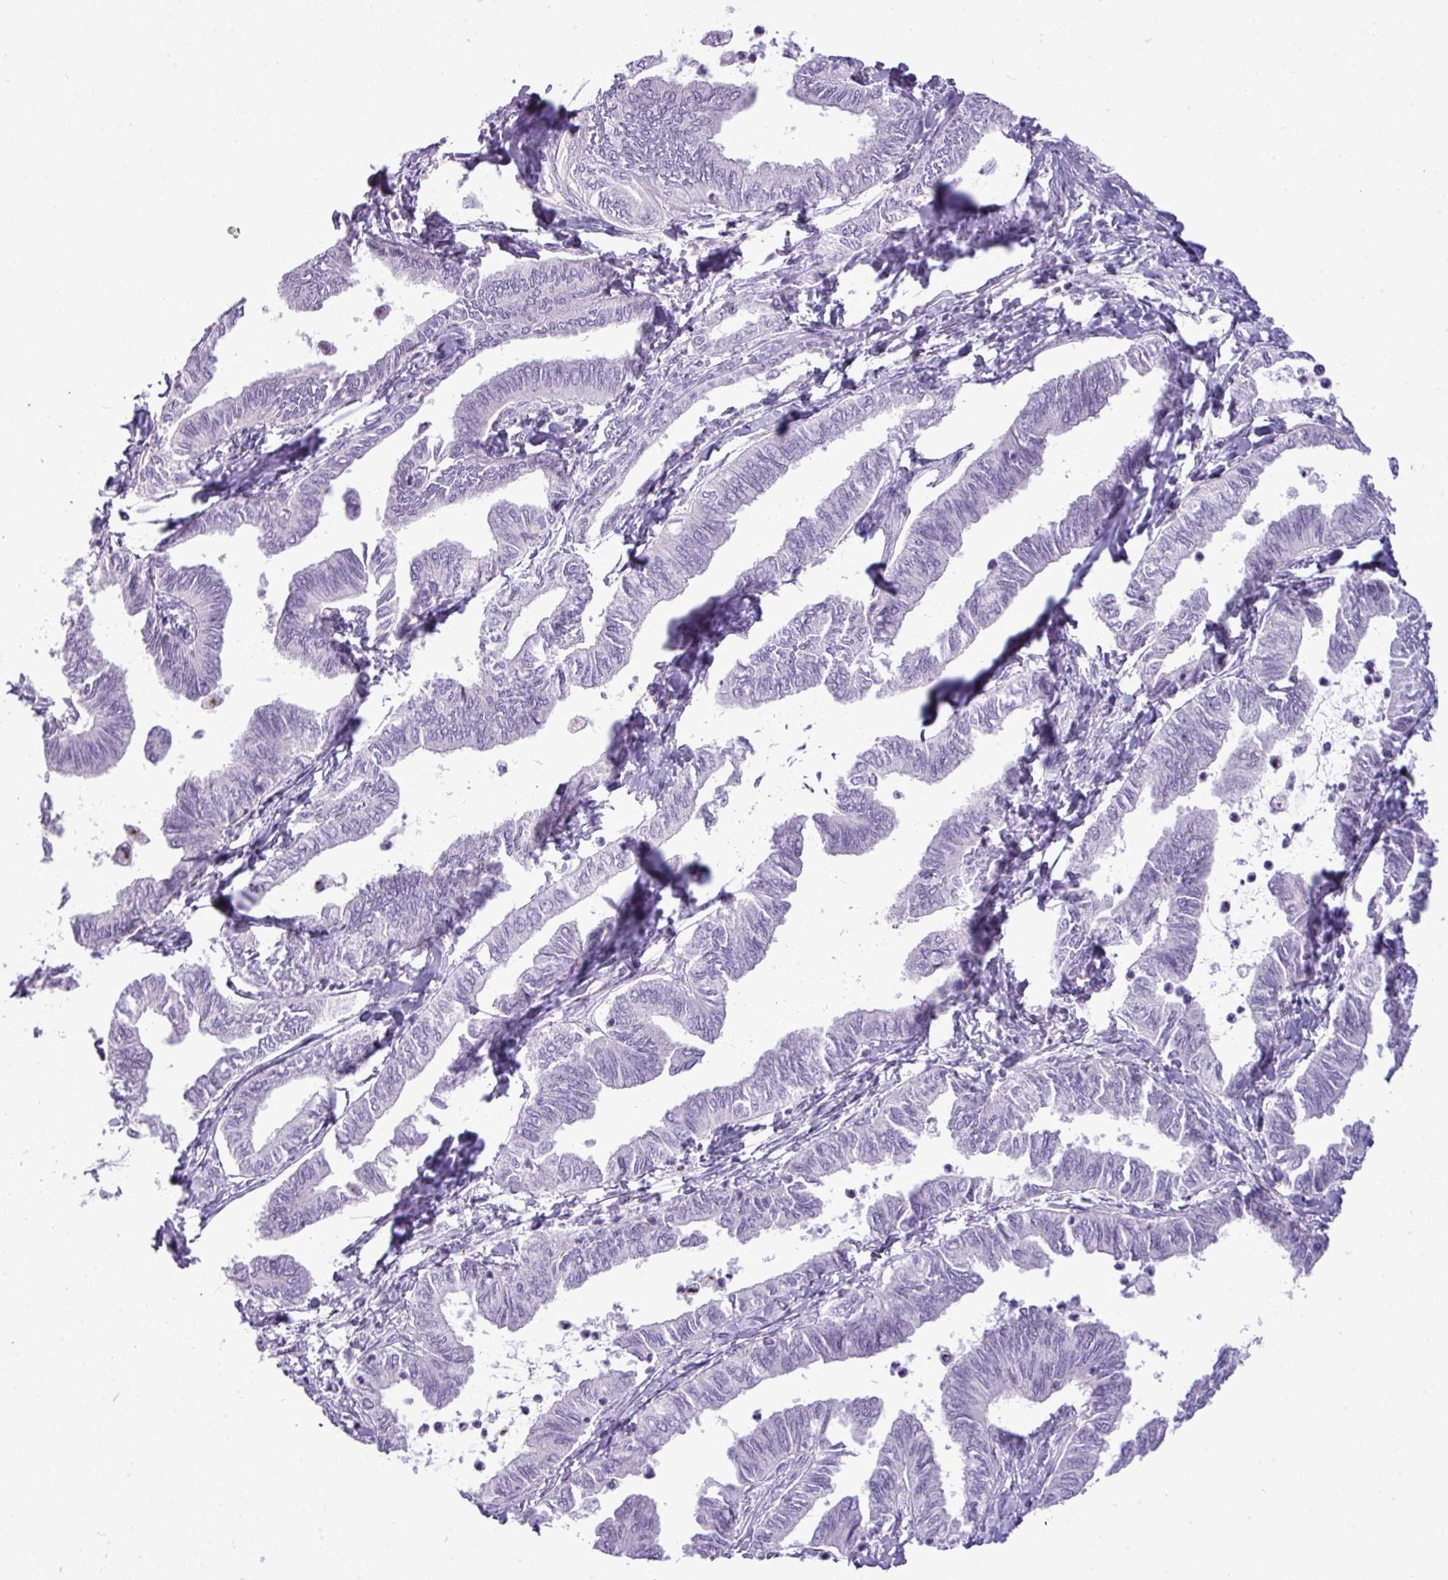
{"staining": {"intensity": "negative", "quantity": "none", "location": "none"}, "tissue": "ovarian cancer", "cell_type": "Tumor cells", "image_type": "cancer", "snomed": [{"axis": "morphology", "description": "Carcinoma, endometroid"}, {"axis": "topography", "description": "Ovary"}], "caption": "A high-resolution histopathology image shows IHC staining of ovarian cancer (endometroid carcinoma), which displays no significant positivity in tumor cells.", "gene": "FAM43A", "patient": {"sex": "female", "age": 70}}